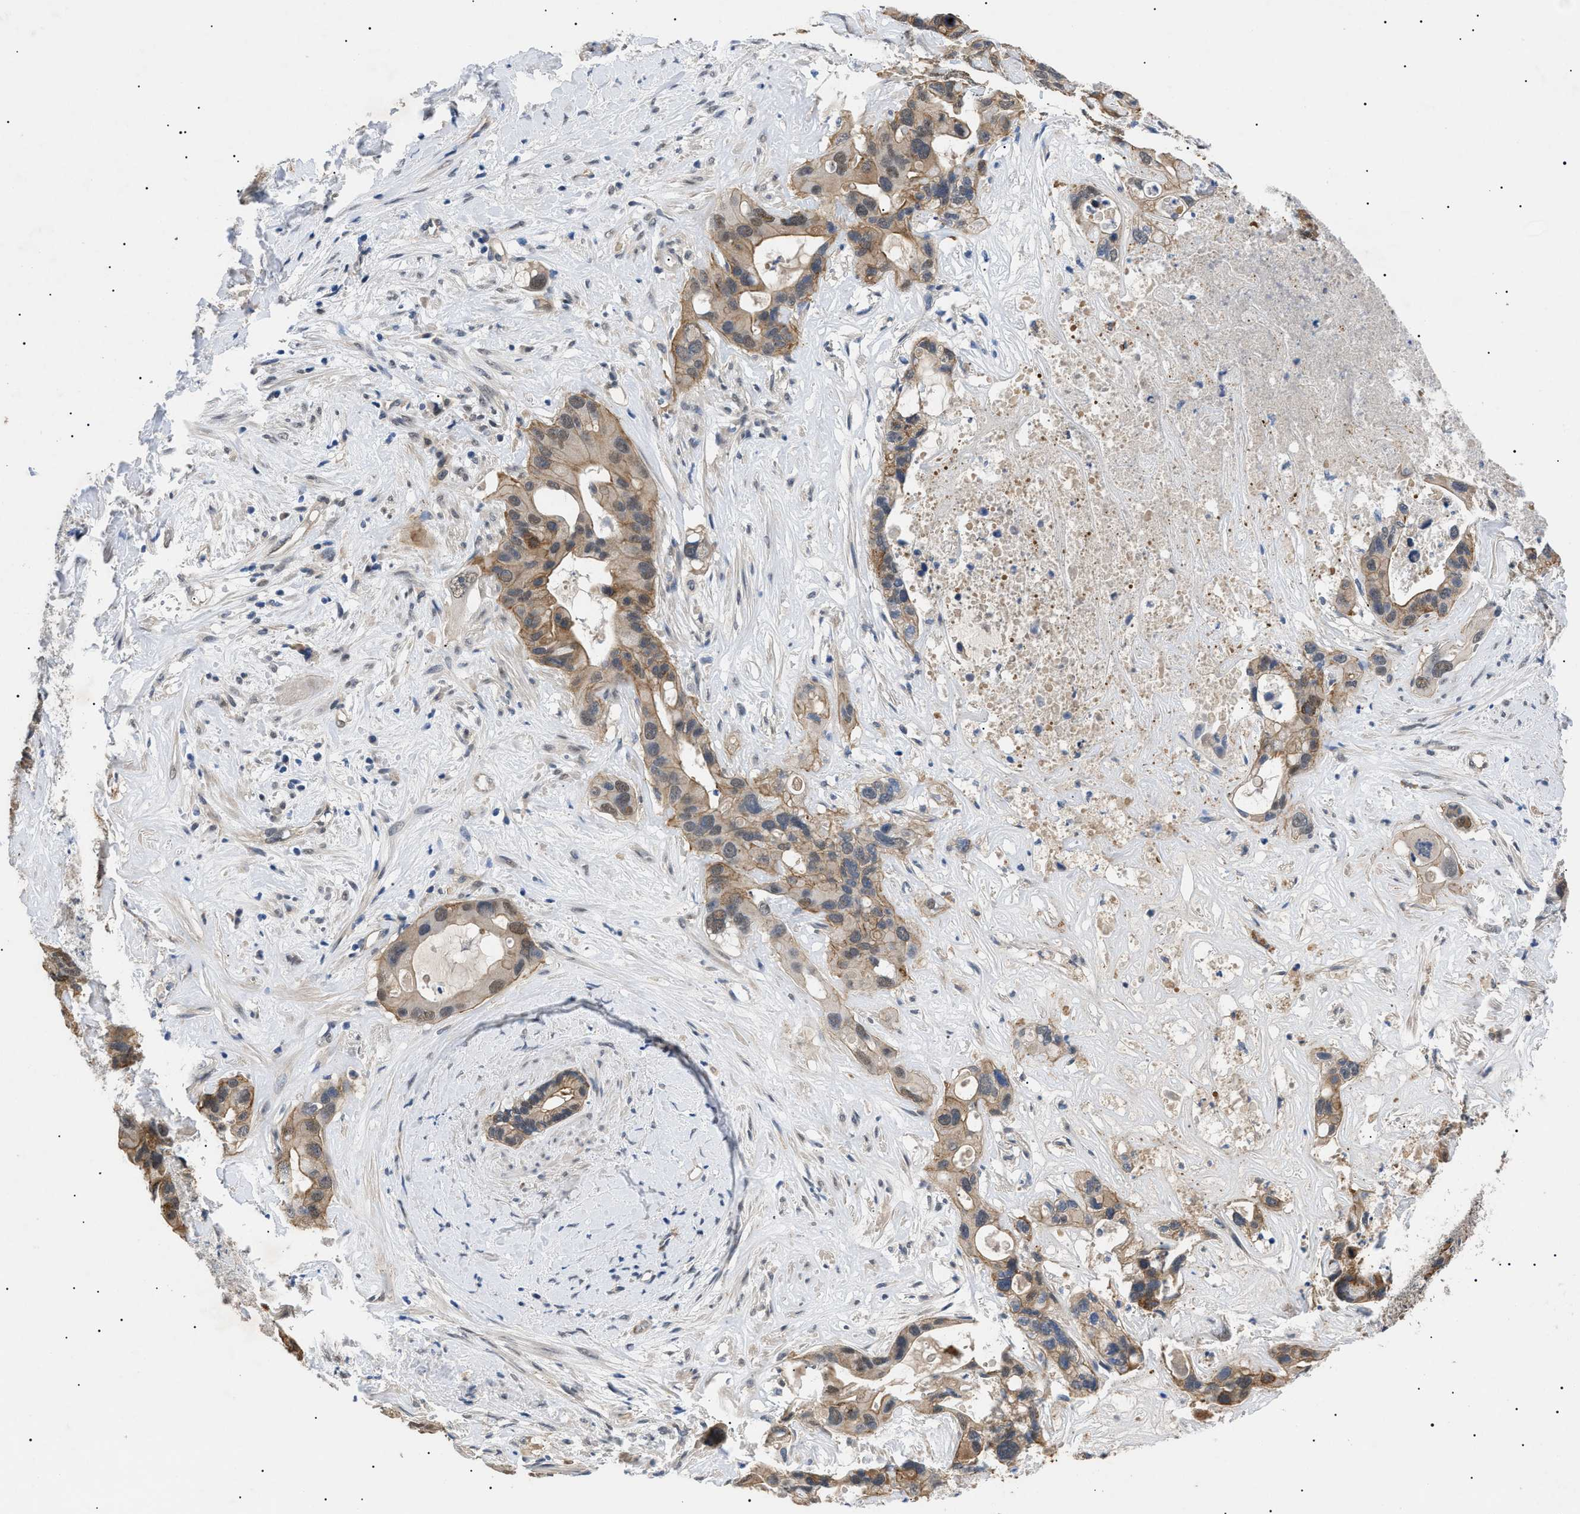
{"staining": {"intensity": "weak", "quantity": ">75%", "location": "cytoplasmic/membranous"}, "tissue": "liver cancer", "cell_type": "Tumor cells", "image_type": "cancer", "snomed": [{"axis": "morphology", "description": "Cholangiocarcinoma"}, {"axis": "topography", "description": "Liver"}], "caption": "Liver cancer (cholangiocarcinoma) tissue reveals weak cytoplasmic/membranous expression in approximately >75% of tumor cells, visualized by immunohistochemistry.", "gene": "CRCP", "patient": {"sex": "female", "age": 65}}